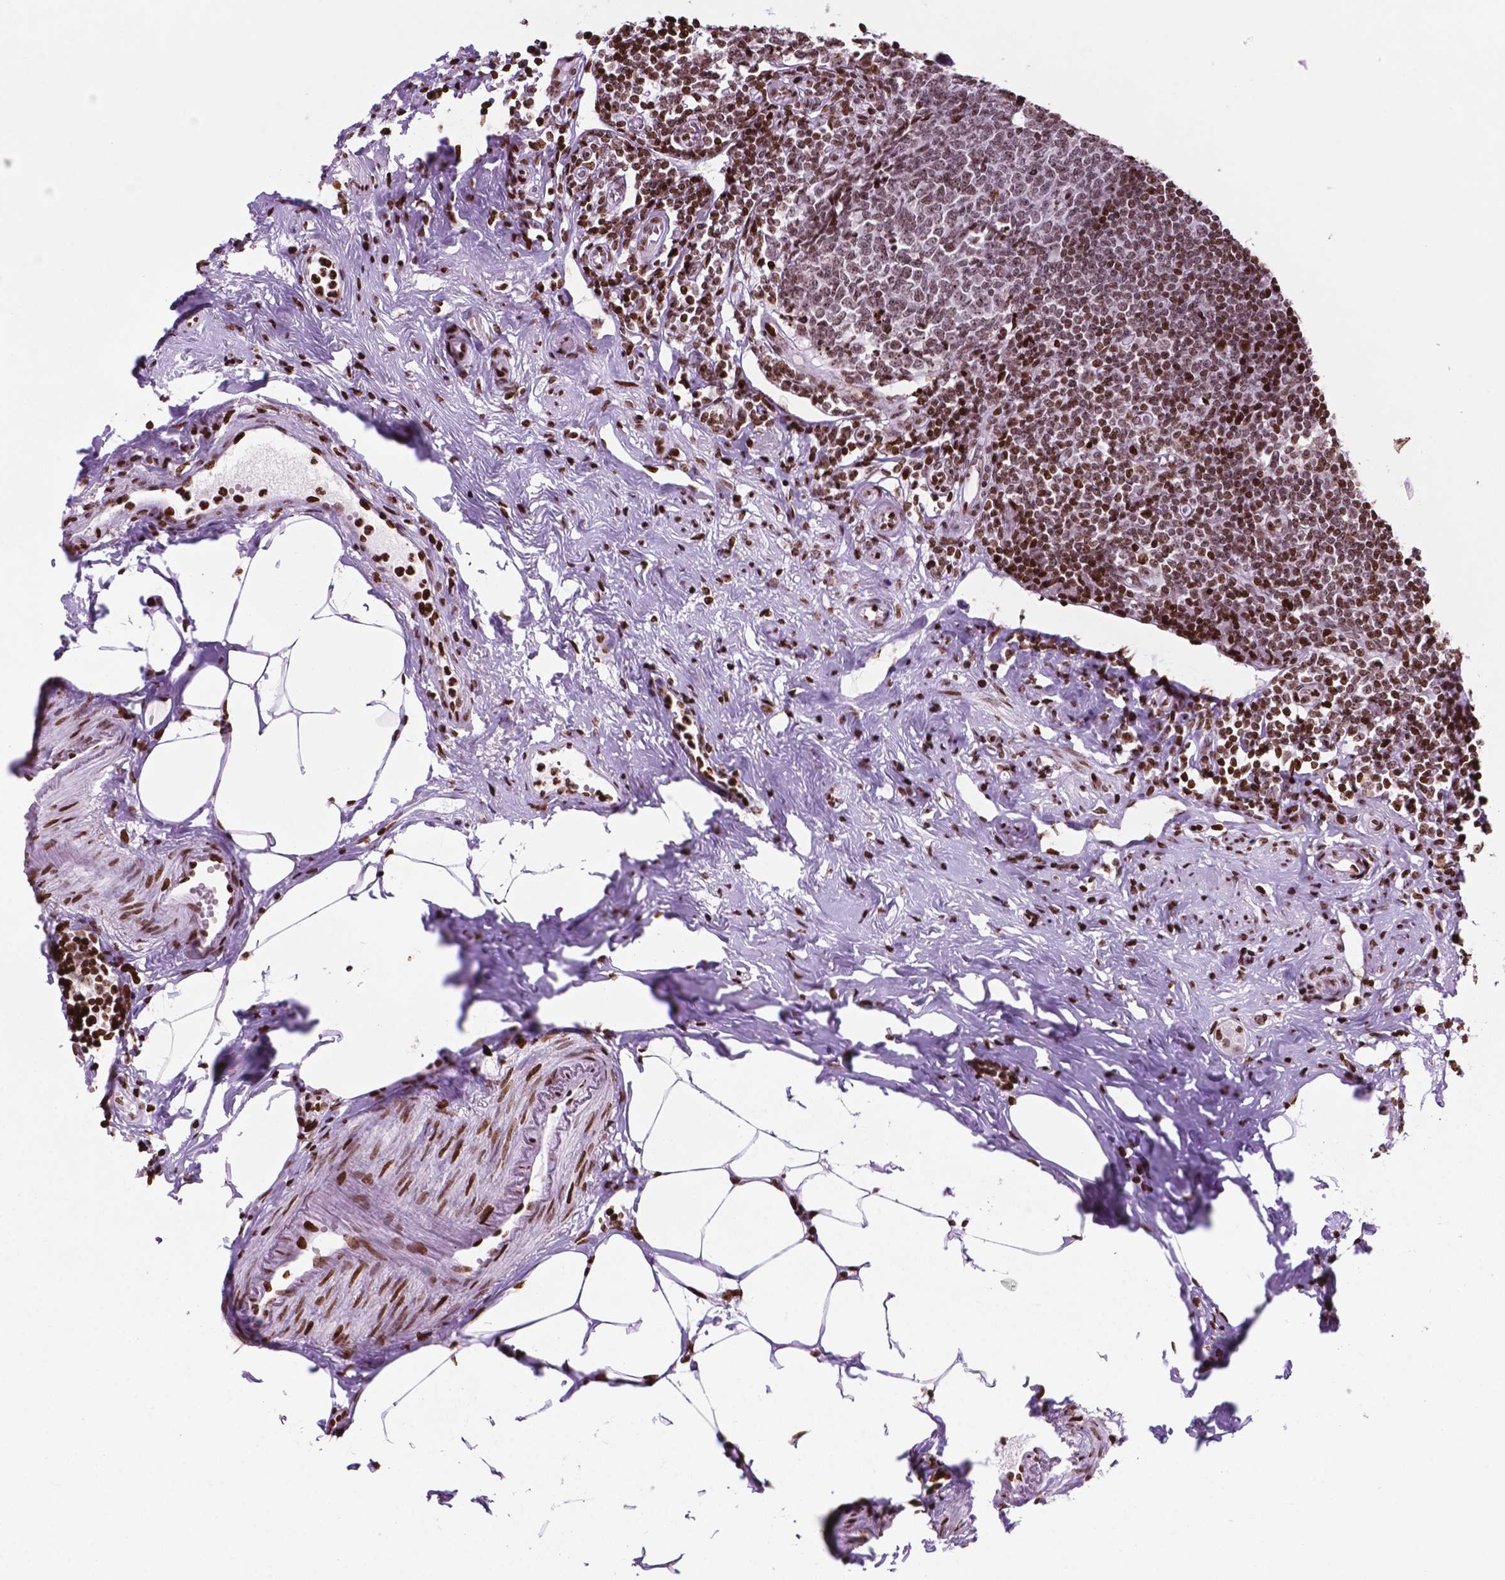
{"staining": {"intensity": "moderate", "quantity": ">75%", "location": "nuclear"}, "tissue": "appendix", "cell_type": "Glandular cells", "image_type": "normal", "snomed": [{"axis": "morphology", "description": "Normal tissue, NOS"}, {"axis": "morphology", "description": "Carcinoma, endometroid"}, {"axis": "topography", "description": "Appendix"}, {"axis": "topography", "description": "Colon"}], "caption": "DAB (3,3'-diaminobenzidine) immunohistochemical staining of normal human appendix exhibits moderate nuclear protein staining in approximately >75% of glandular cells. The staining is performed using DAB (3,3'-diaminobenzidine) brown chromogen to label protein expression. The nuclei are counter-stained blue using hematoxylin.", "gene": "TMEM250", "patient": {"sex": "female", "age": 60}}